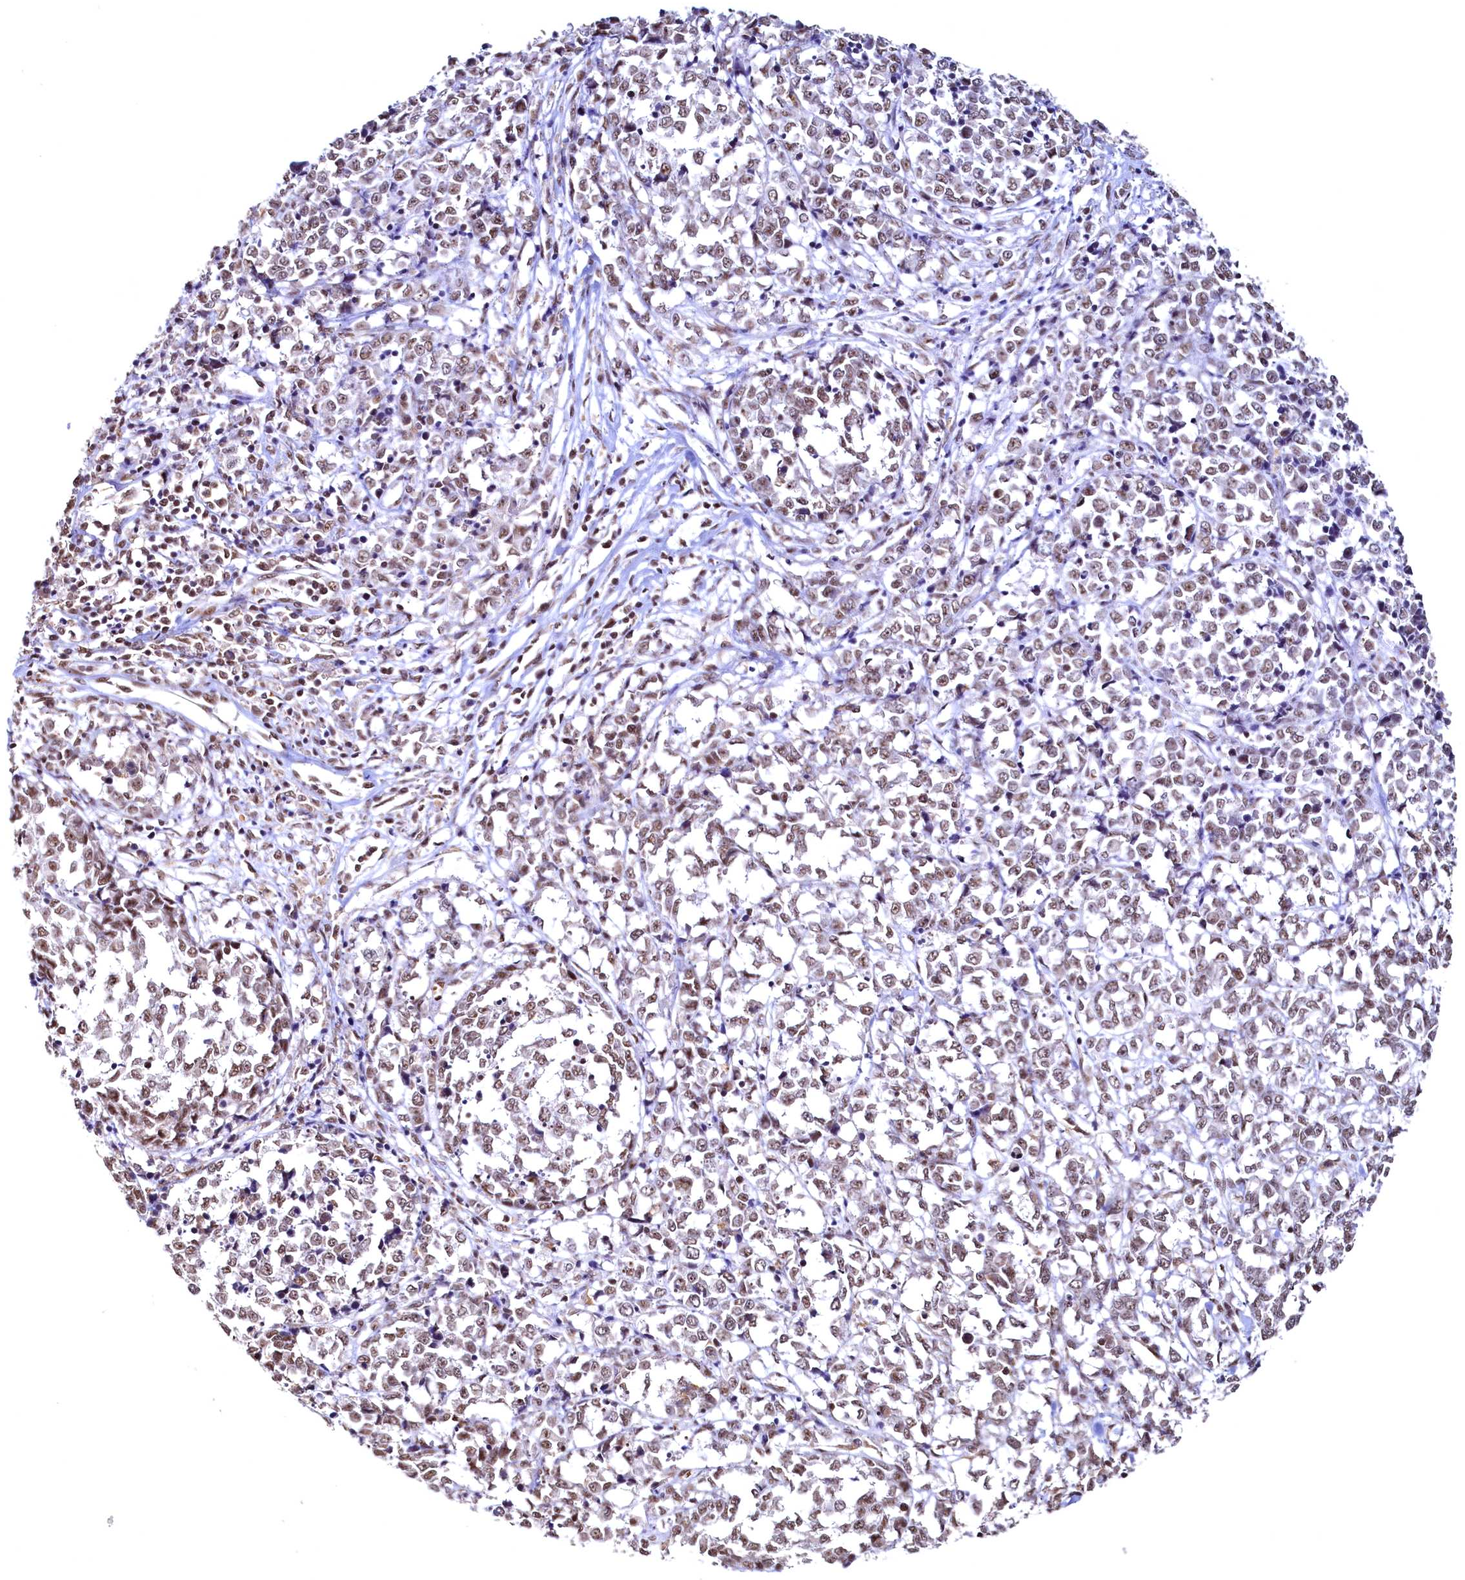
{"staining": {"intensity": "moderate", "quantity": ">75%", "location": "nuclear"}, "tissue": "melanoma", "cell_type": "Tumor cells", "image_type": "cancer", "snomed": [{"axis": "morphology", "description": "Malignant melanoma, NOS"}, {"axis": "topography", "description": "Skin"}], "caption": "The image shows staining of malignant melanoma, revealing moderate nuclear protein staining (brown color) within tumor cells.", "gene": "RSRC2", "patient": {"sex": "female", "age": 72}}